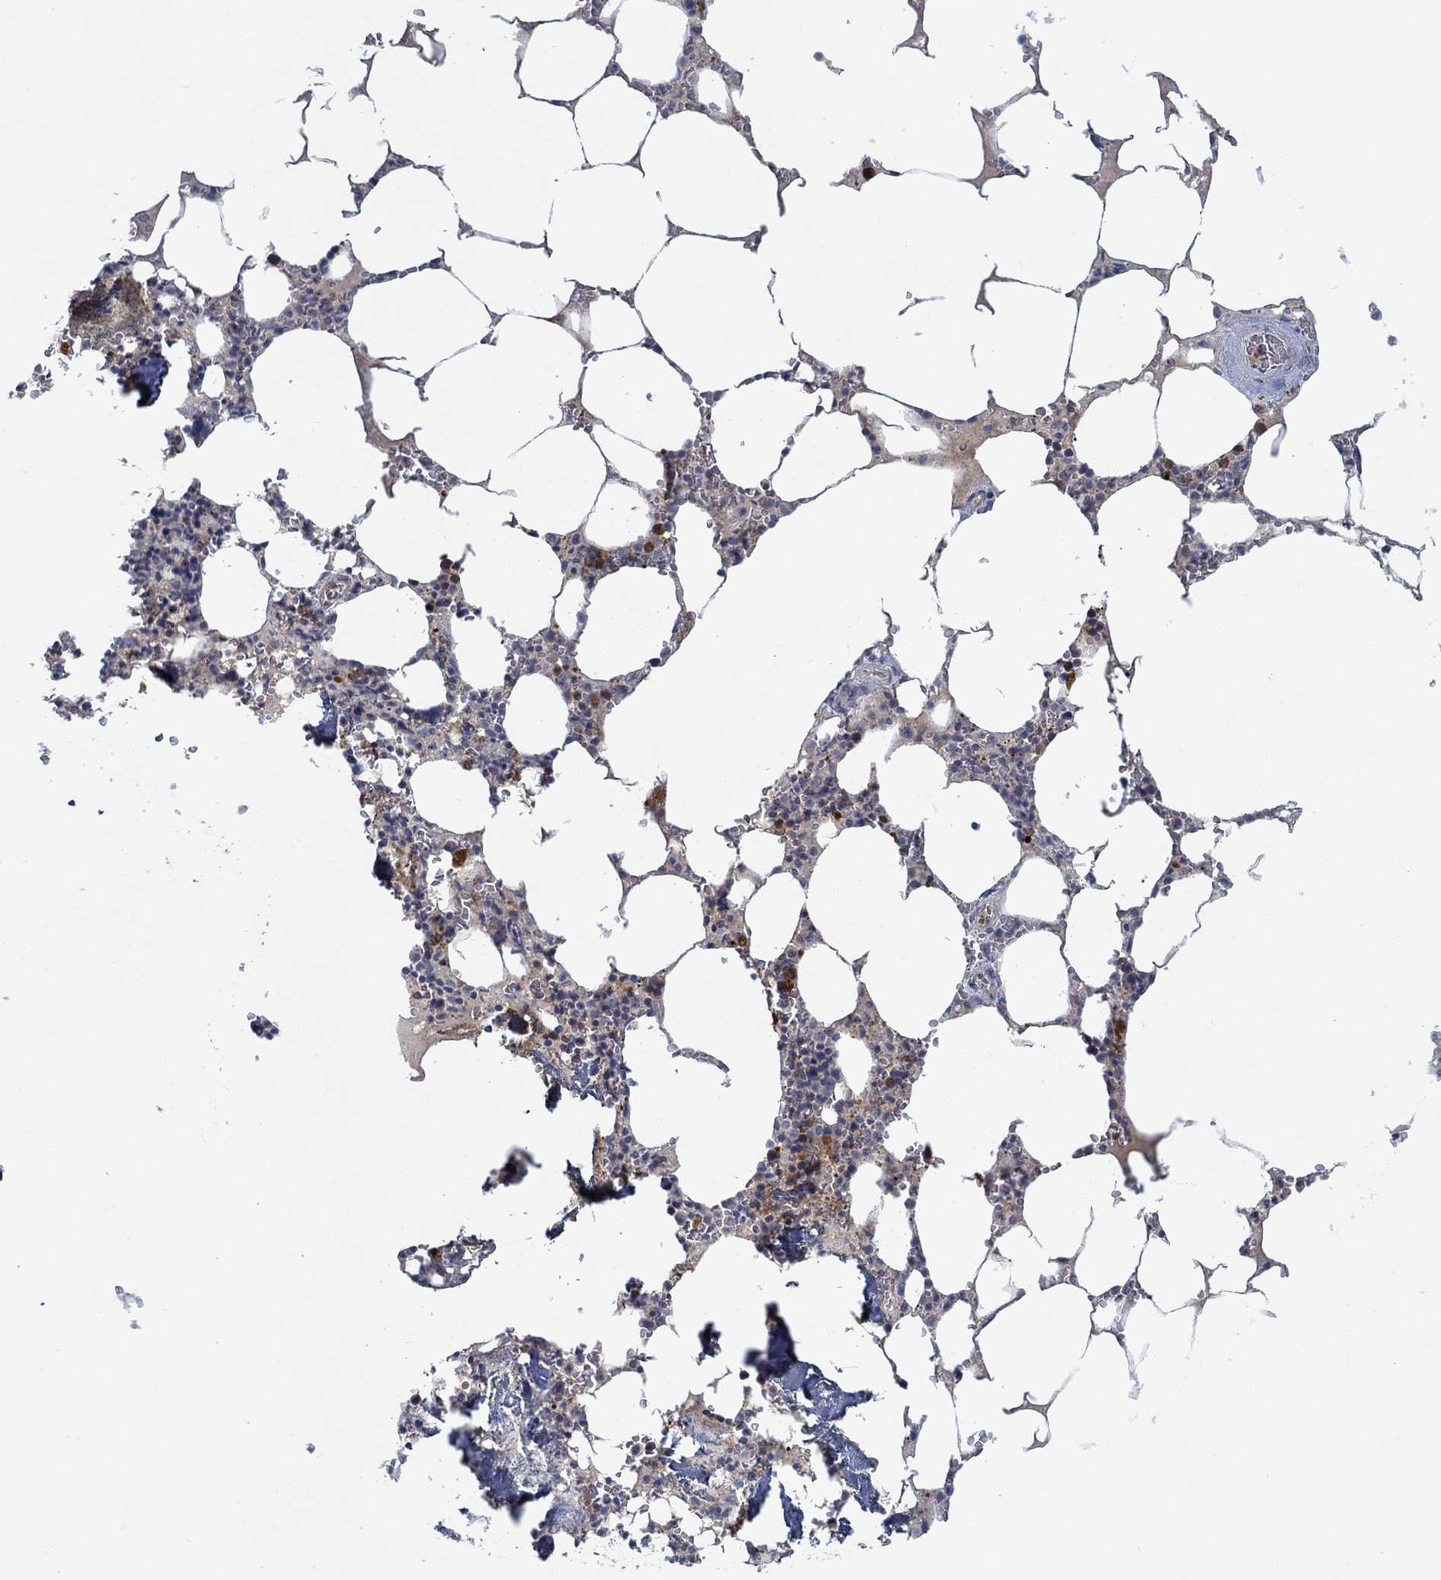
{"staining": {"intensity": "strong", "quantity": "<25%", "location": "cytoplasmic/membranous"}, "tissue": "bone marrow", "cell_type": "Hematopoietic cells", "image_type": "normal", "snomed": [{"axis": "morphology", "description": "Normal tissue, NOS"}, {"axis": "topography", "description": "Bone marrow"}], "caption": "Brown immunohistochemical staining in benign human bone marrow shows strong cytoplasmic/membranous positivity in approximately <25% of hematopoietic cells. Immunohistochemistry stains the protein in brown and the nuclei are stained blue.", "gene": "MTHFR", "patient": {"sex": "female", "age": 64}}